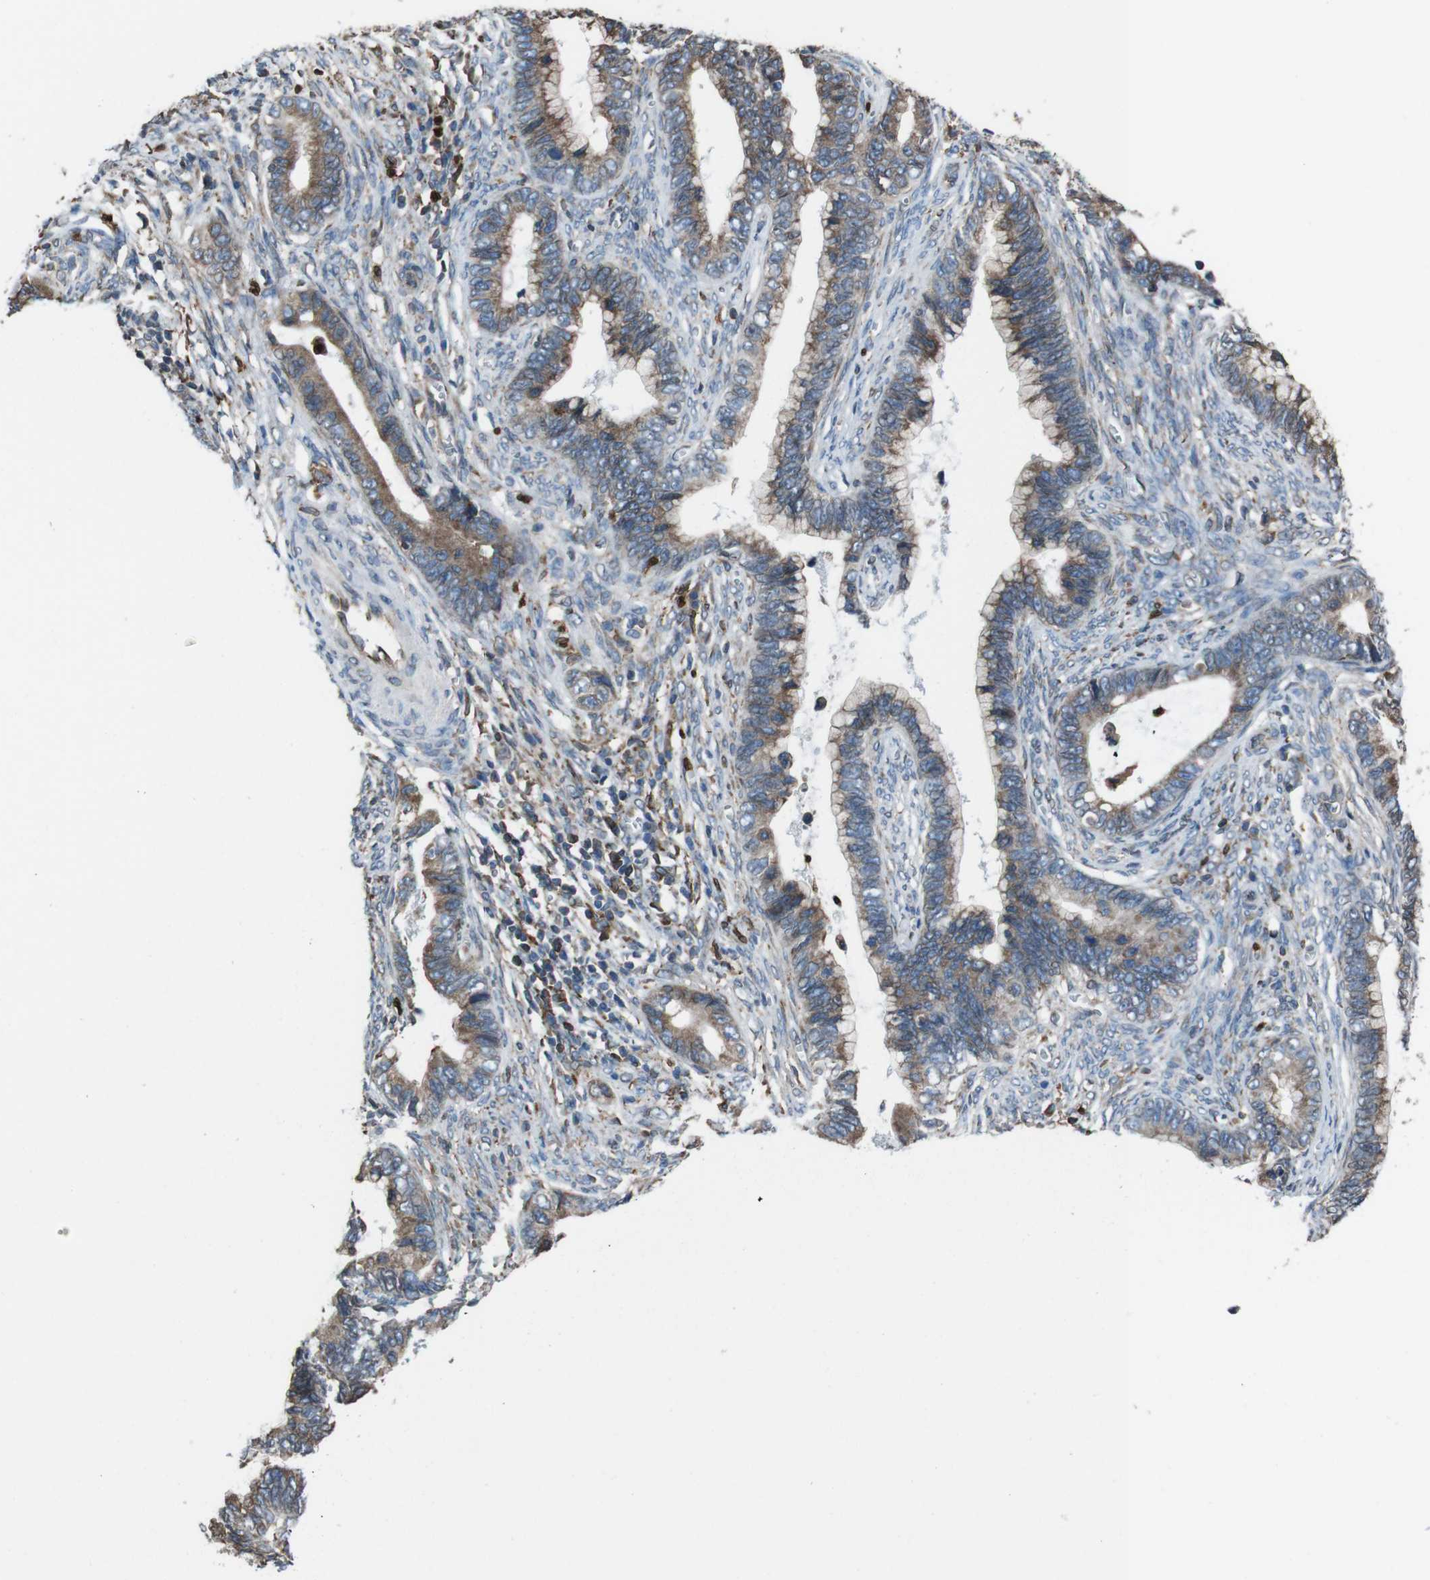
{"staining": {"intensity": "moderate", "quantity": ">75%", "location": "cytoplasmic/membranous"}, "tissue": "cervical cancer", "cell_type": "Tumor cells", "image_type": "cancer", "snomed": [{"axis": "morphology", "description": "Adenocarcinoma, NOS"}, {"axis": "topography", "description": "Cervix"}], "caption": "Immunohistochemistry micrograph of cervical cancer (adenocarcinoma) stained for a protein (brown), which reveals medium levels of moderate cytoplasmic/membranous positivity in approximately >75% of tumor cells.", "gene": "APMAP", "patient": {"sex": "female", "age": 44}}